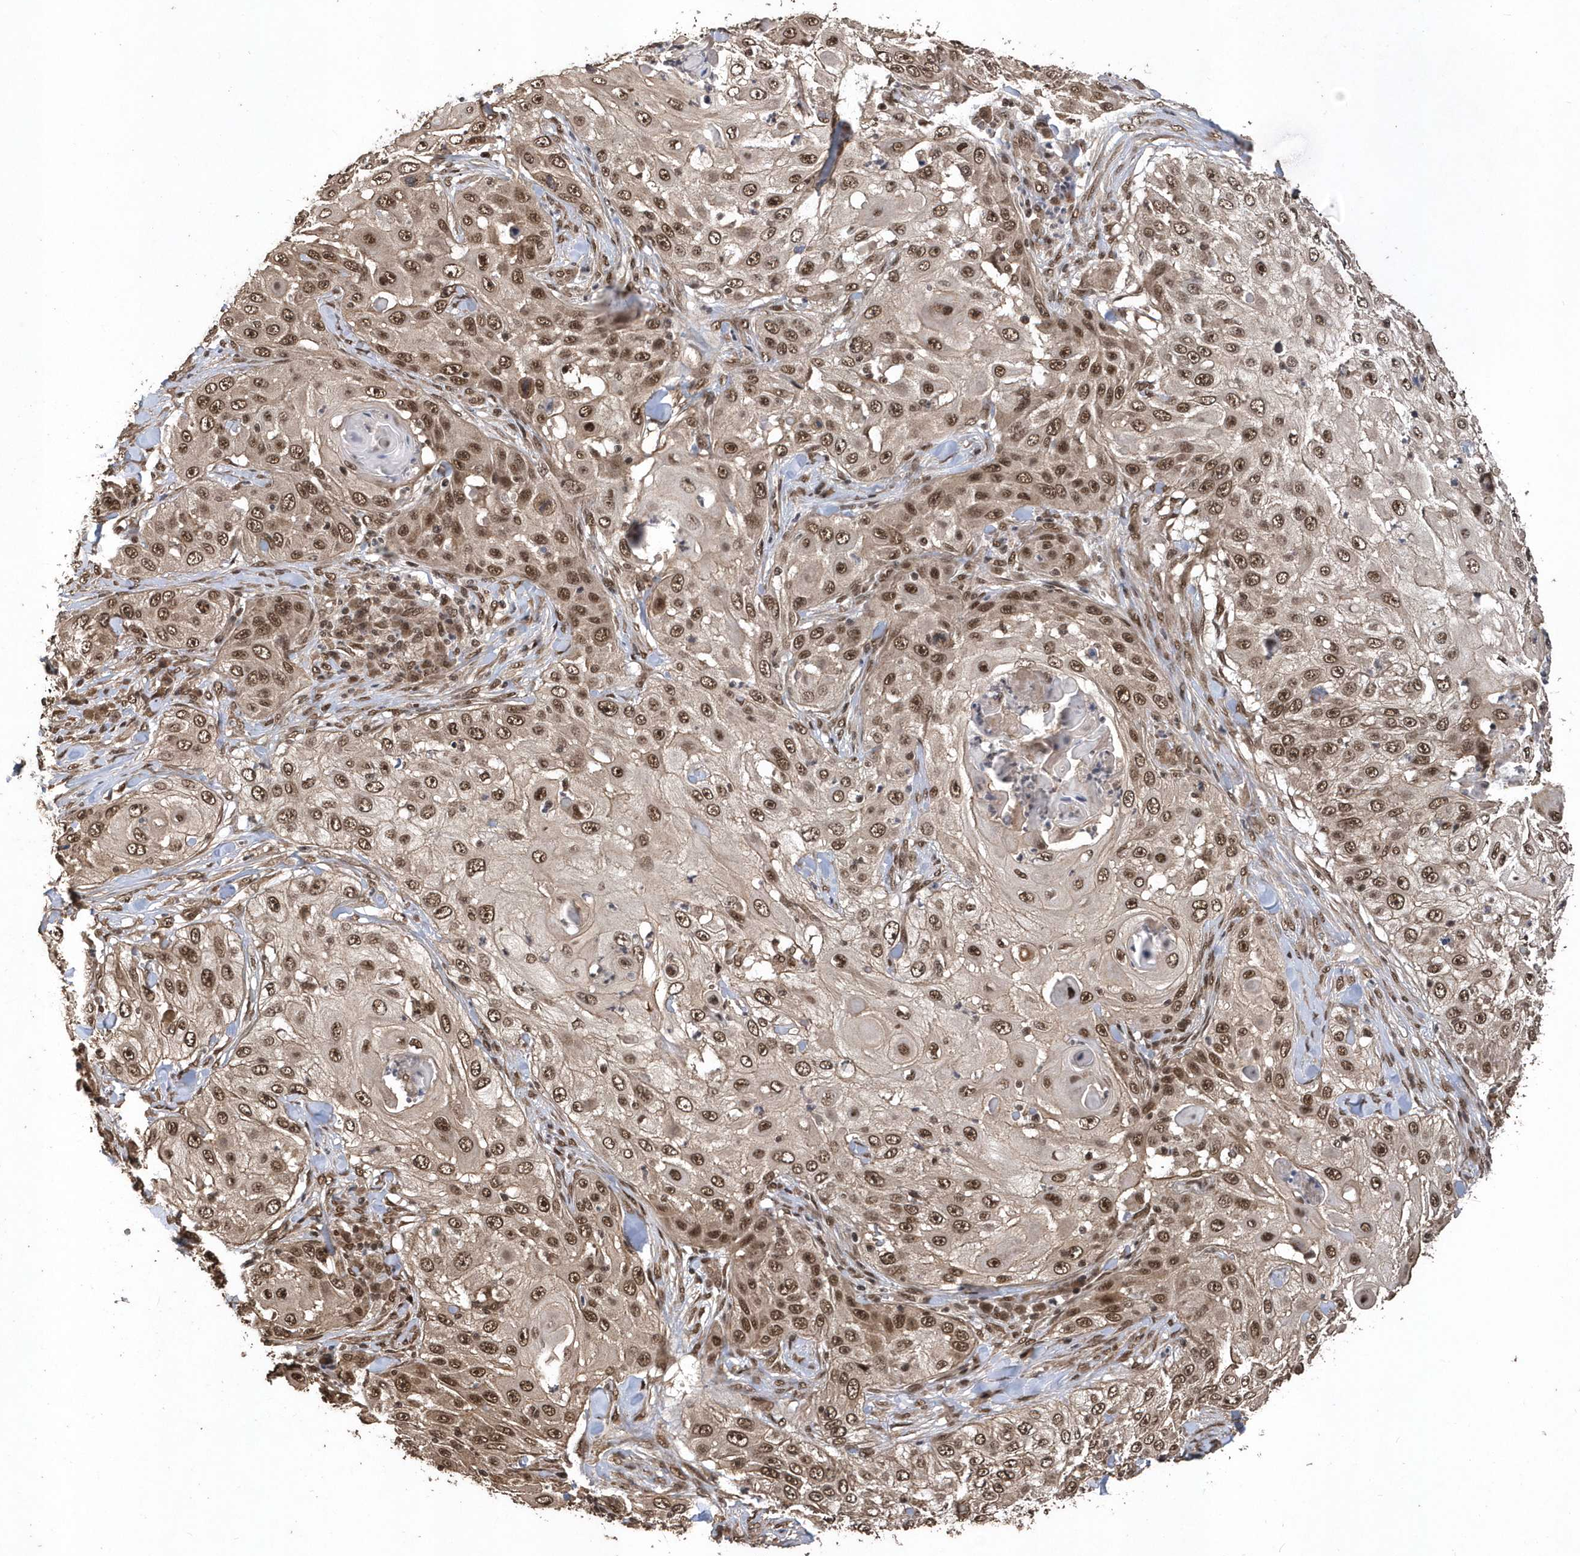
{"staining": {"intensity": "moderate", "quantity": ">75%", "location": "cytoplasmic/membranous,nuclear"}, "tissue": "skin cancer", "cell_type": "Tumor cells", "image_type": "cancer", "snomed": [{"axis": "morphology", "description": "Squamous cell carcinoma, NOS"}, {"axis": "topography", "description": "Skin"}], "caption": "The histopathology image demonstrates immunohistochemical staining of skin squamous cell carcinoma. There is moderate cytoplasmic/membranous and nuclear positivity is appreciated in approximately >75% of tumor cells.", "gene": "INTS12", "patient": {"sex": "female", "age": 44}}